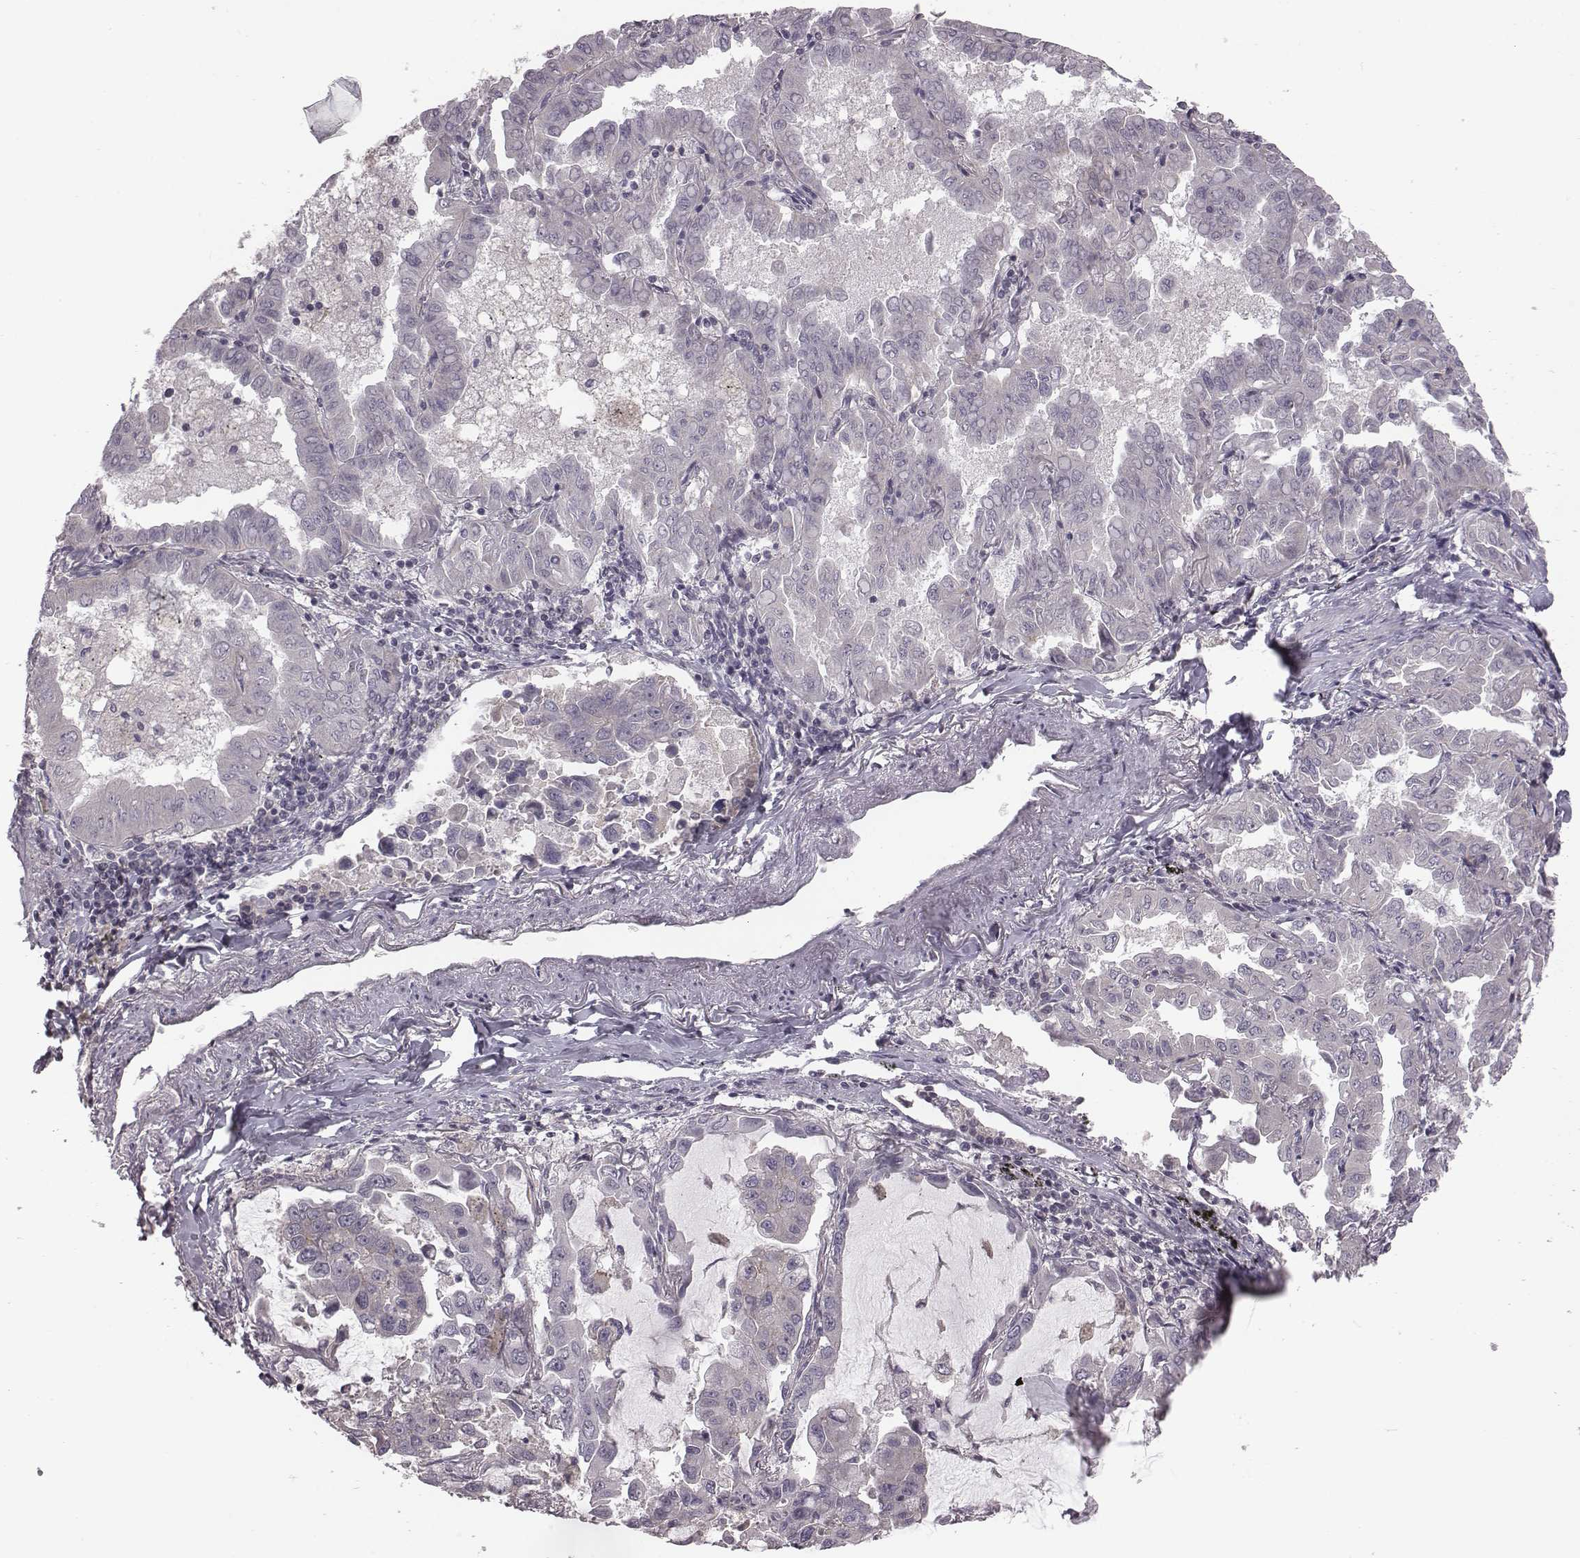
{"staining": {"intensity": "negative", "quantity": "none", "location": "none"}, "tissue": "lung cancer", "cell_type": "Tumor cells", "image_type": "cancer", "snomed": [{"axis": "morphology", "description": "Adenocarcinoma, NOS"}, {"axis": "topography", "description": "Lung"}], "caption": "Immunohistochemistry (IHC) histopathology image of human adenocarcinoma (lung) stained for a protein (brown), which exhibits no expression in tumor cells. (IHC, brightfield microscopy, high magnification).", "gene": "BICDL1", "patient": {"sex": "male", "age": 64}}